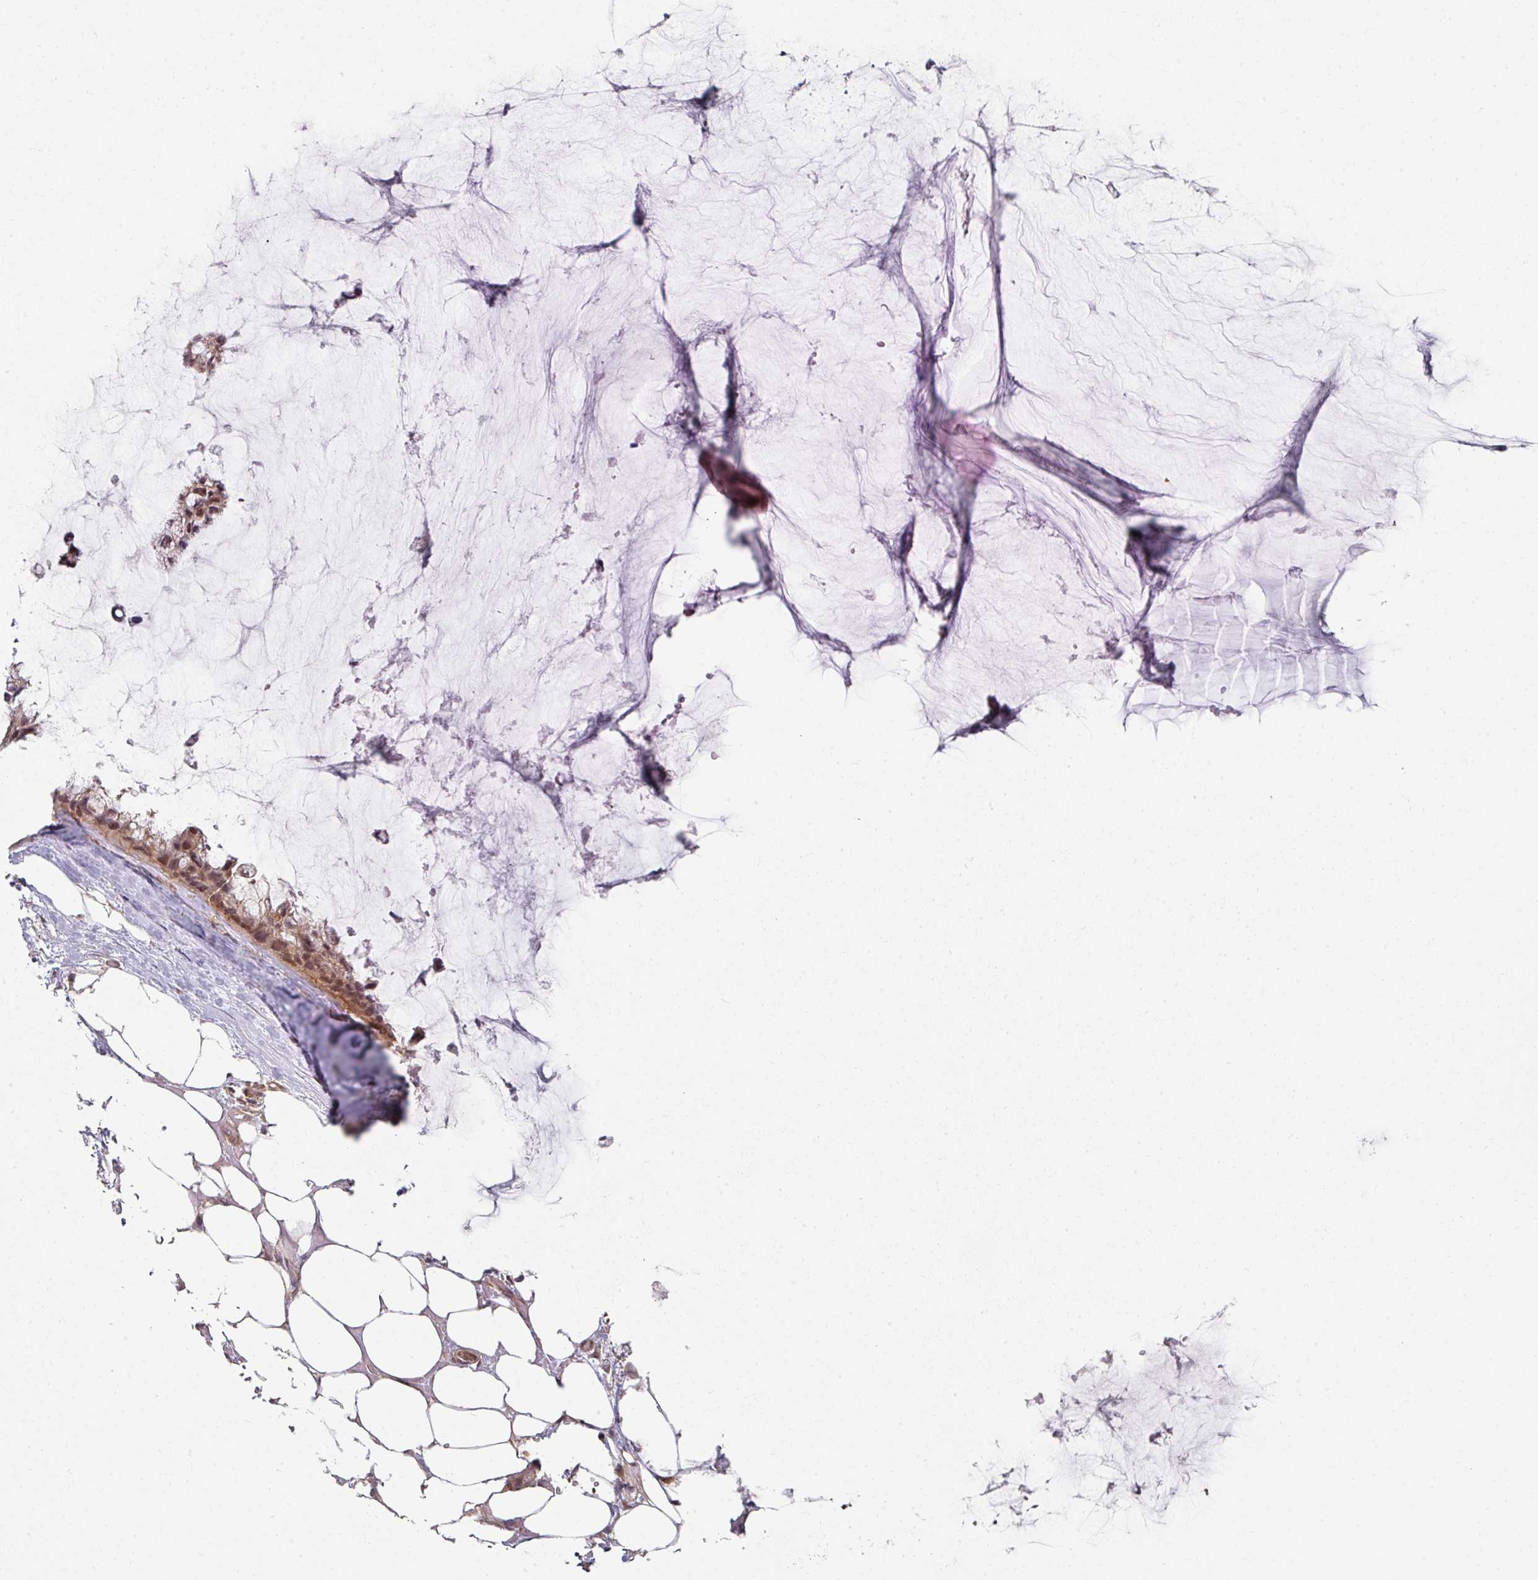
{"staining": {"intensity": "moderate", "quantity": ">75%", "location": "nuclear"}, "tissue": "ovarian cancer", "cell_type": "Tumor cells", "image_type": "cancer", "snomed": [{"axis": "morphology", "description": "Cystadenocarcinoma, mucinous, NOS"}, {"axis": "topography", "description": "Ovary"}], "caption": "Protein staining reveals moderate nuclear expression in about >75% of tumor cells in ovarian cancer.", "gene": "PSME3IP1", "patient": {"sex": "female", "age": 39}}